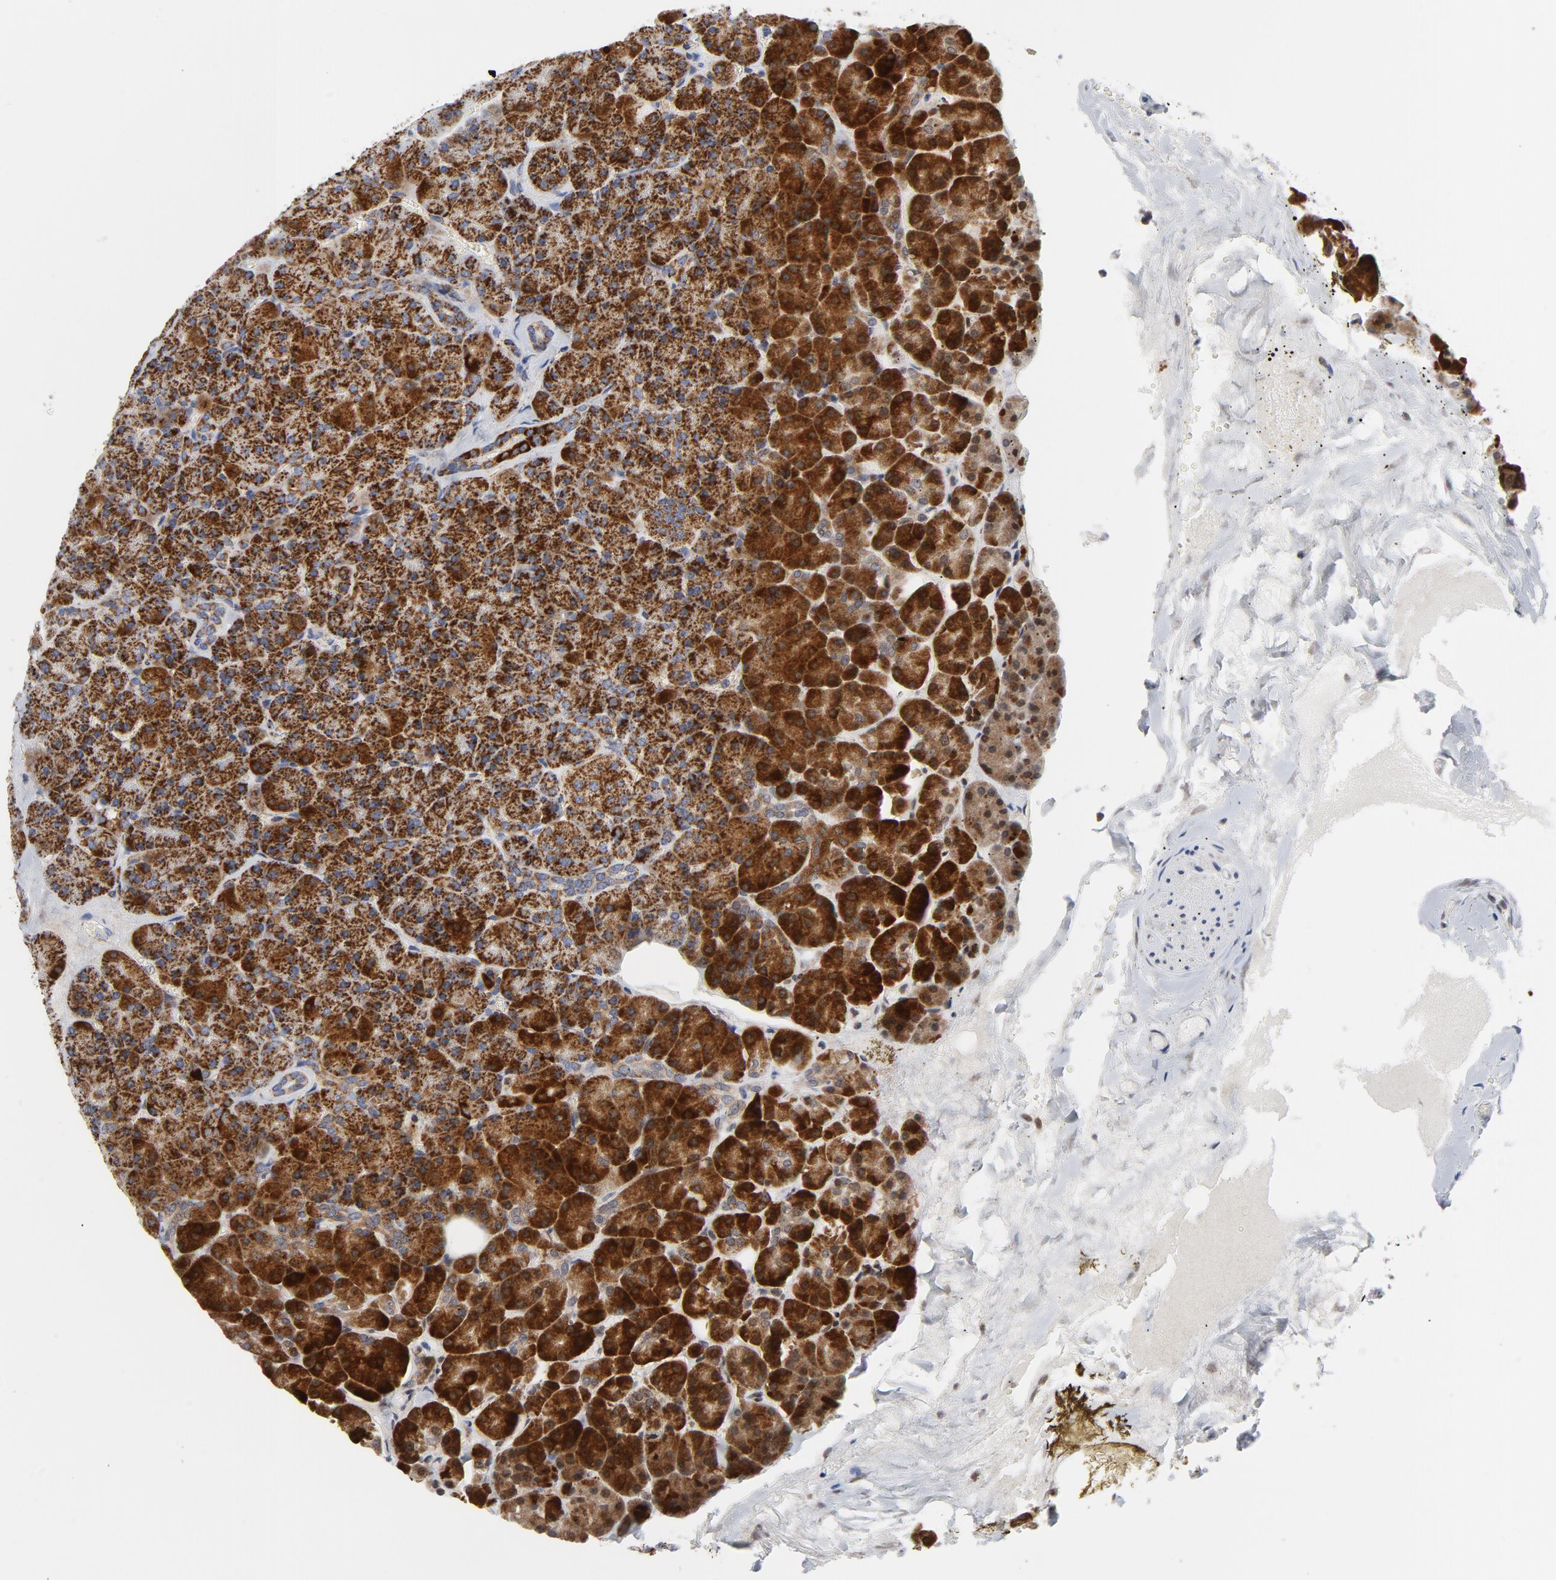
{"staining": {"intensity": "strong", "quantity": ">75%", "location": "cytoplasmic/membranous"}, "tissue": "pancreas", "cell_type": "Exocrine glandular cells", "image_type": "normal", "snomed": [{"axis": "morphology", "description": "Normal tissue, NOS"}, {"axis": "topography", "description": "Pancreas"}], "caption": "Immunohistochemical staining of benign human pancreas displays high levels of strong cytoplasmic/membranous positivity in about >75% of exocrine glandular cells. (brown staining indicates protein expression, while blue staining denotes nuclei).", "gene": "CYCS", "patient": {"sex": "female", "age": 35}}